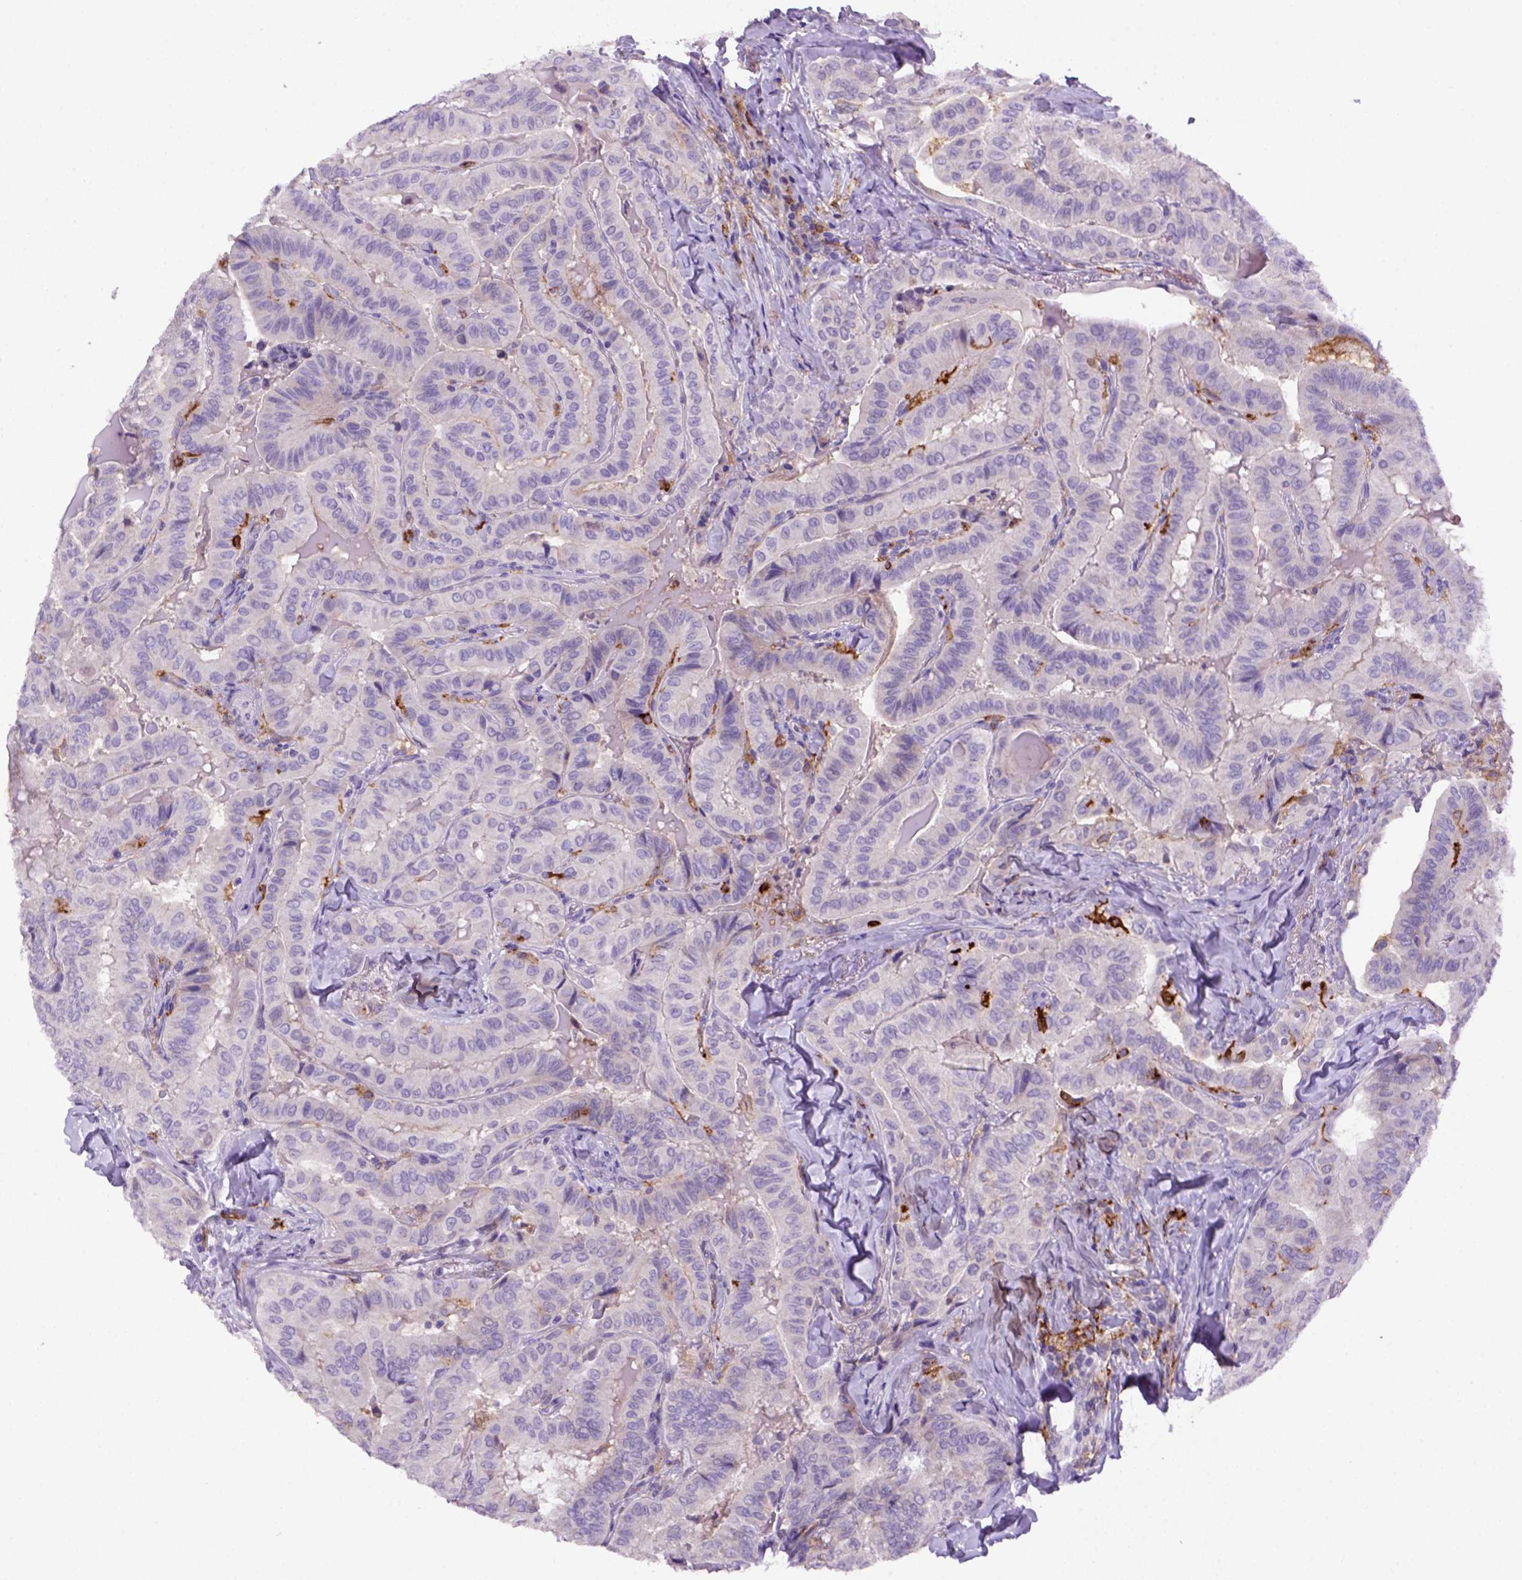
{"staining": {"intensity": "negative", "quantity": "none", "location": "none"}, "tissue": "thyroid cancer", "cell_type": "Tumor cells", "image_type": "cancer", "snomed": [{"axis": "morphology", "description": "Papillary adenocarcinoma, NOS"}, {"axis": "topography", "description": "Thyroid gland"}], "caption": "A high-resolution photomicrograph shows immunohistochemistry staining of thyroid cancer (papillary adenocarcinoma), which shows no significant expression in tumor cells.", "gene": "CD14", "patient": {"sex": "female", "age": 68}}